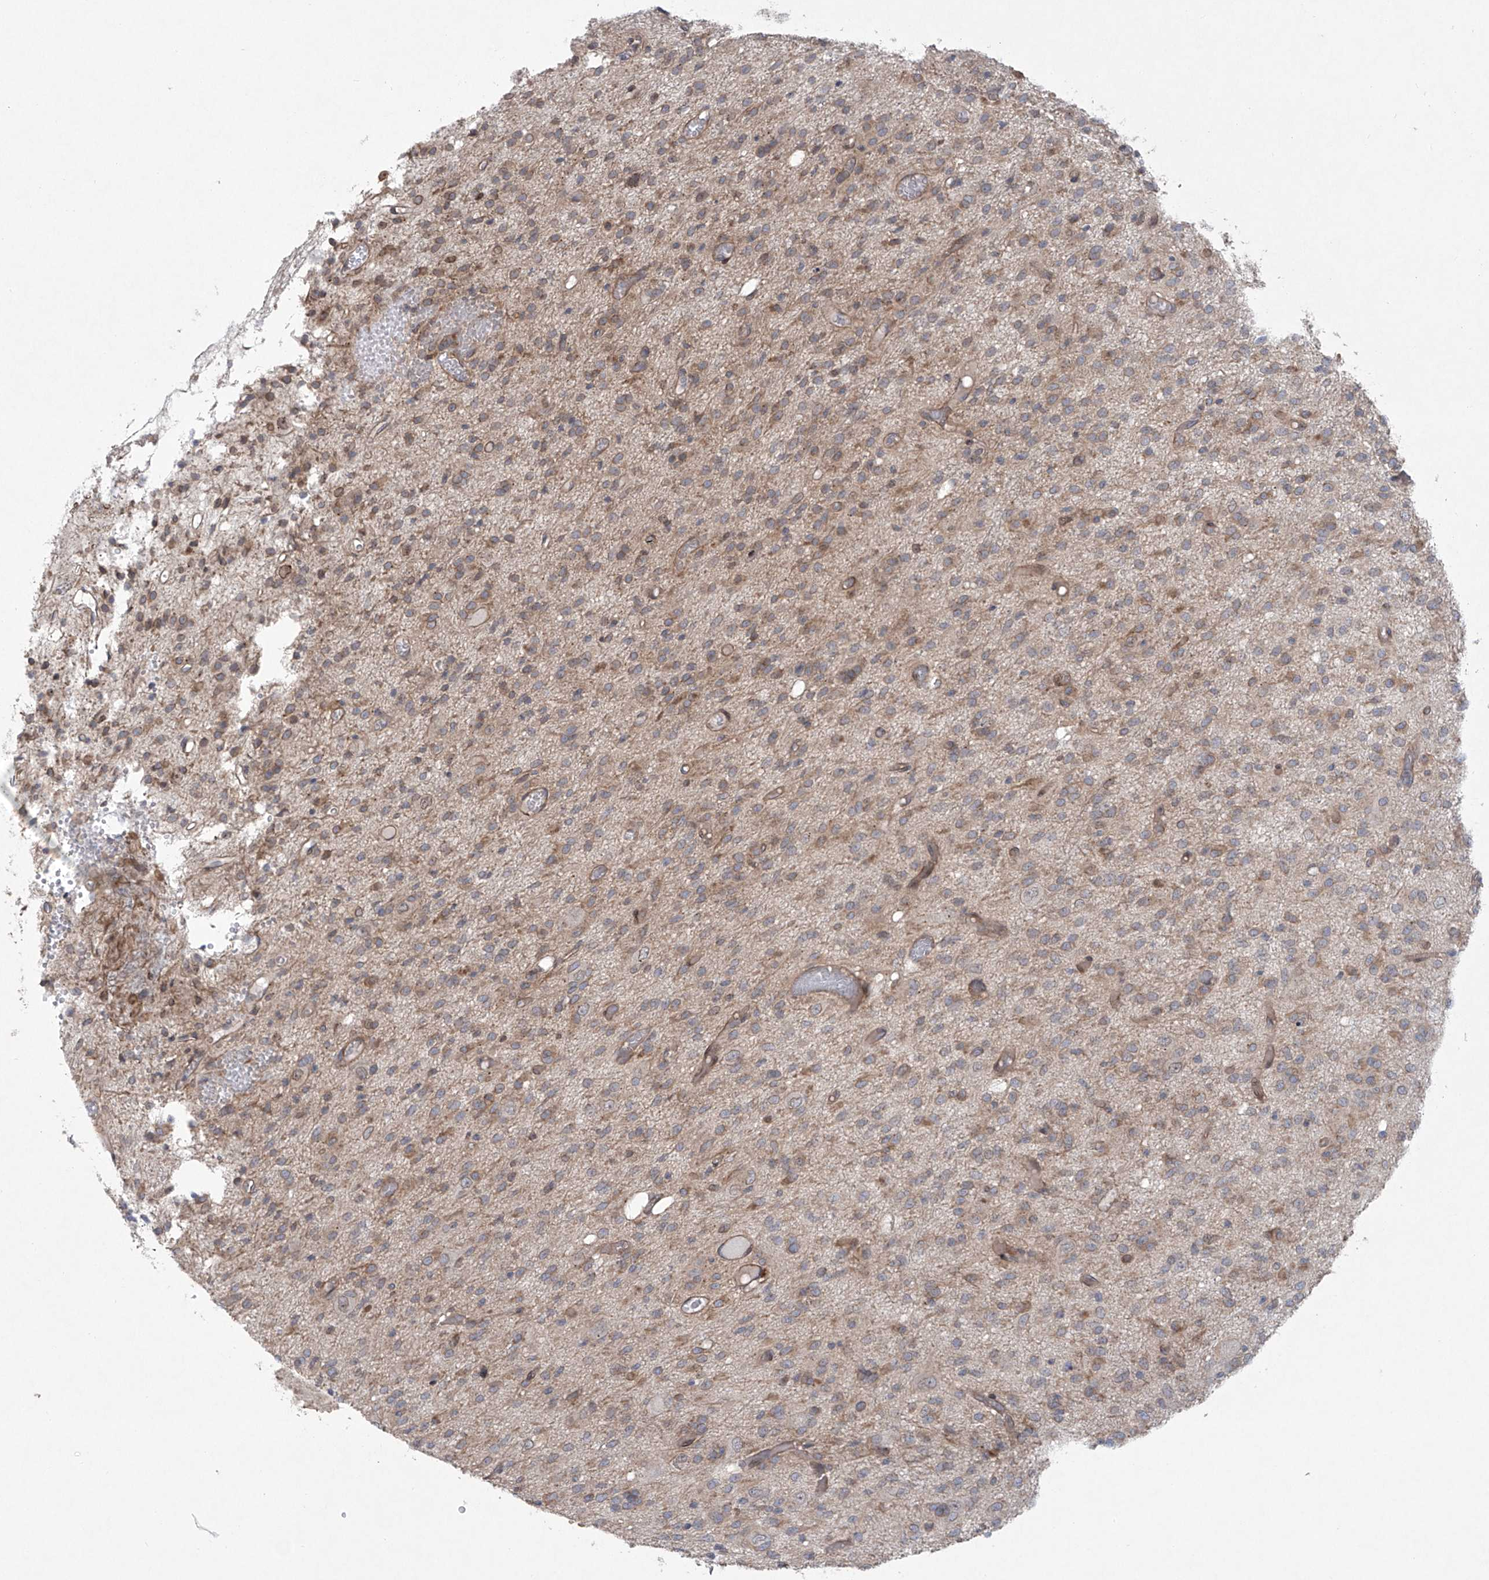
{"staining": {"intensity": "weak", "quantity": "25%-75%", "location": "cytoplasmic/membranous"}, "tissue": "glioma", "cell_type": "Tumor cells", "image_type": "cancer", "snomed": [{"axis": "morphology", "description": "Glioma, malignant, High grade"}, {"axis": "topography", "description": "Brain"}], "caption": "Tumor cells exhibit low levels of weak cytoplasmic/membranous expression in about 25%-75% of cells in malignant high-grade glioma.", "gene": "KLC4", "patient": {"sex": "female", "age": 59}}